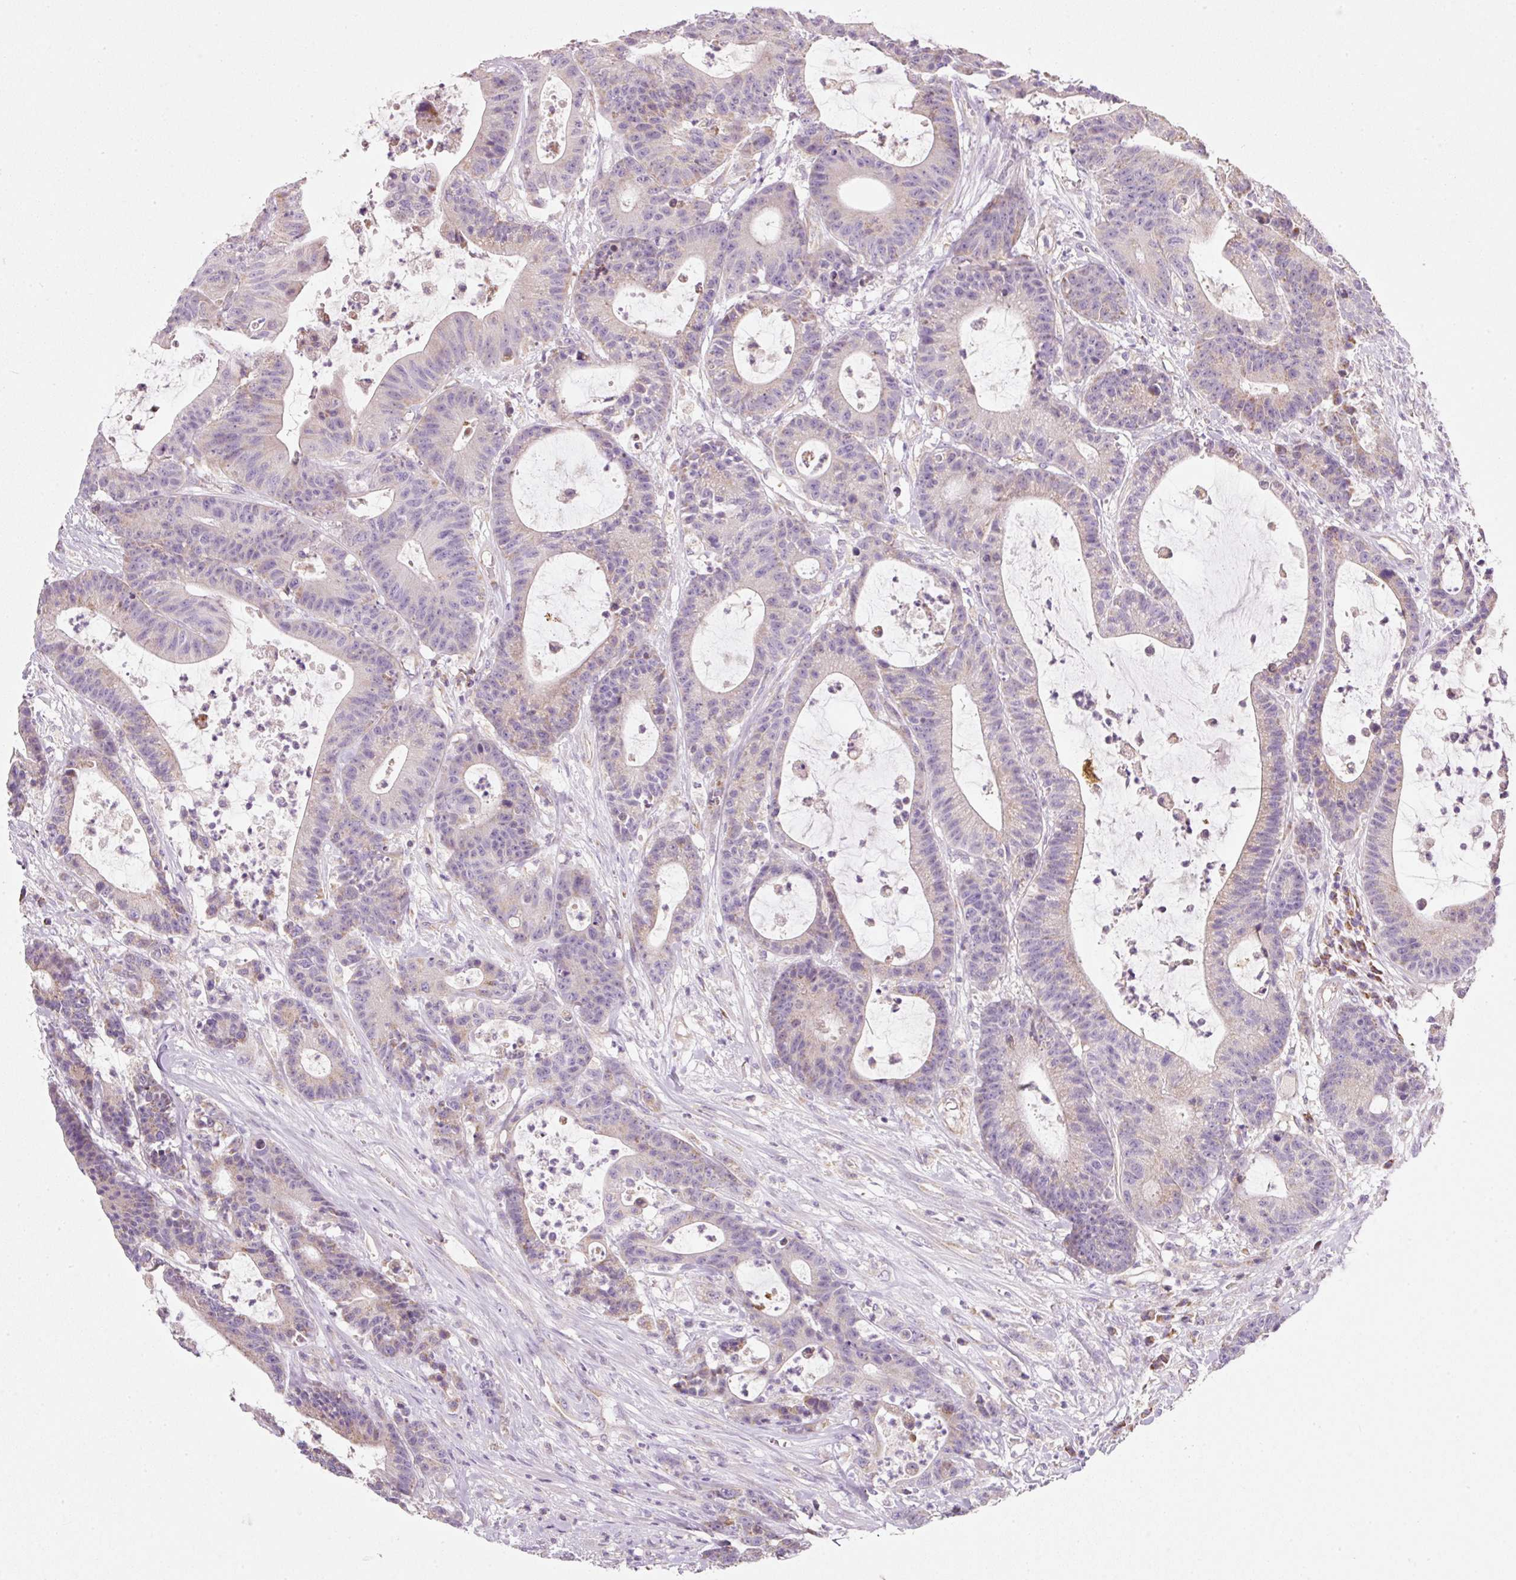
{"staining": {"intensity": "weak", "quantity": "<25%", "location": "cytoplasmic/membranous"}, "tissue": "colorectal cancer", "cell_type": "Tumor cells", "image_type": "cancer", "snomed": [{"axis": "morphology", "description": "Adenocarcinoma, NOS"}, {"axis": "topography", "description": "Colon"}], "caption": "IHC of human colorectal cancer reveals no positivity in tumor cells.", "gene": "NDUFA1", "patient": {"sex": "female", "age": 84}}